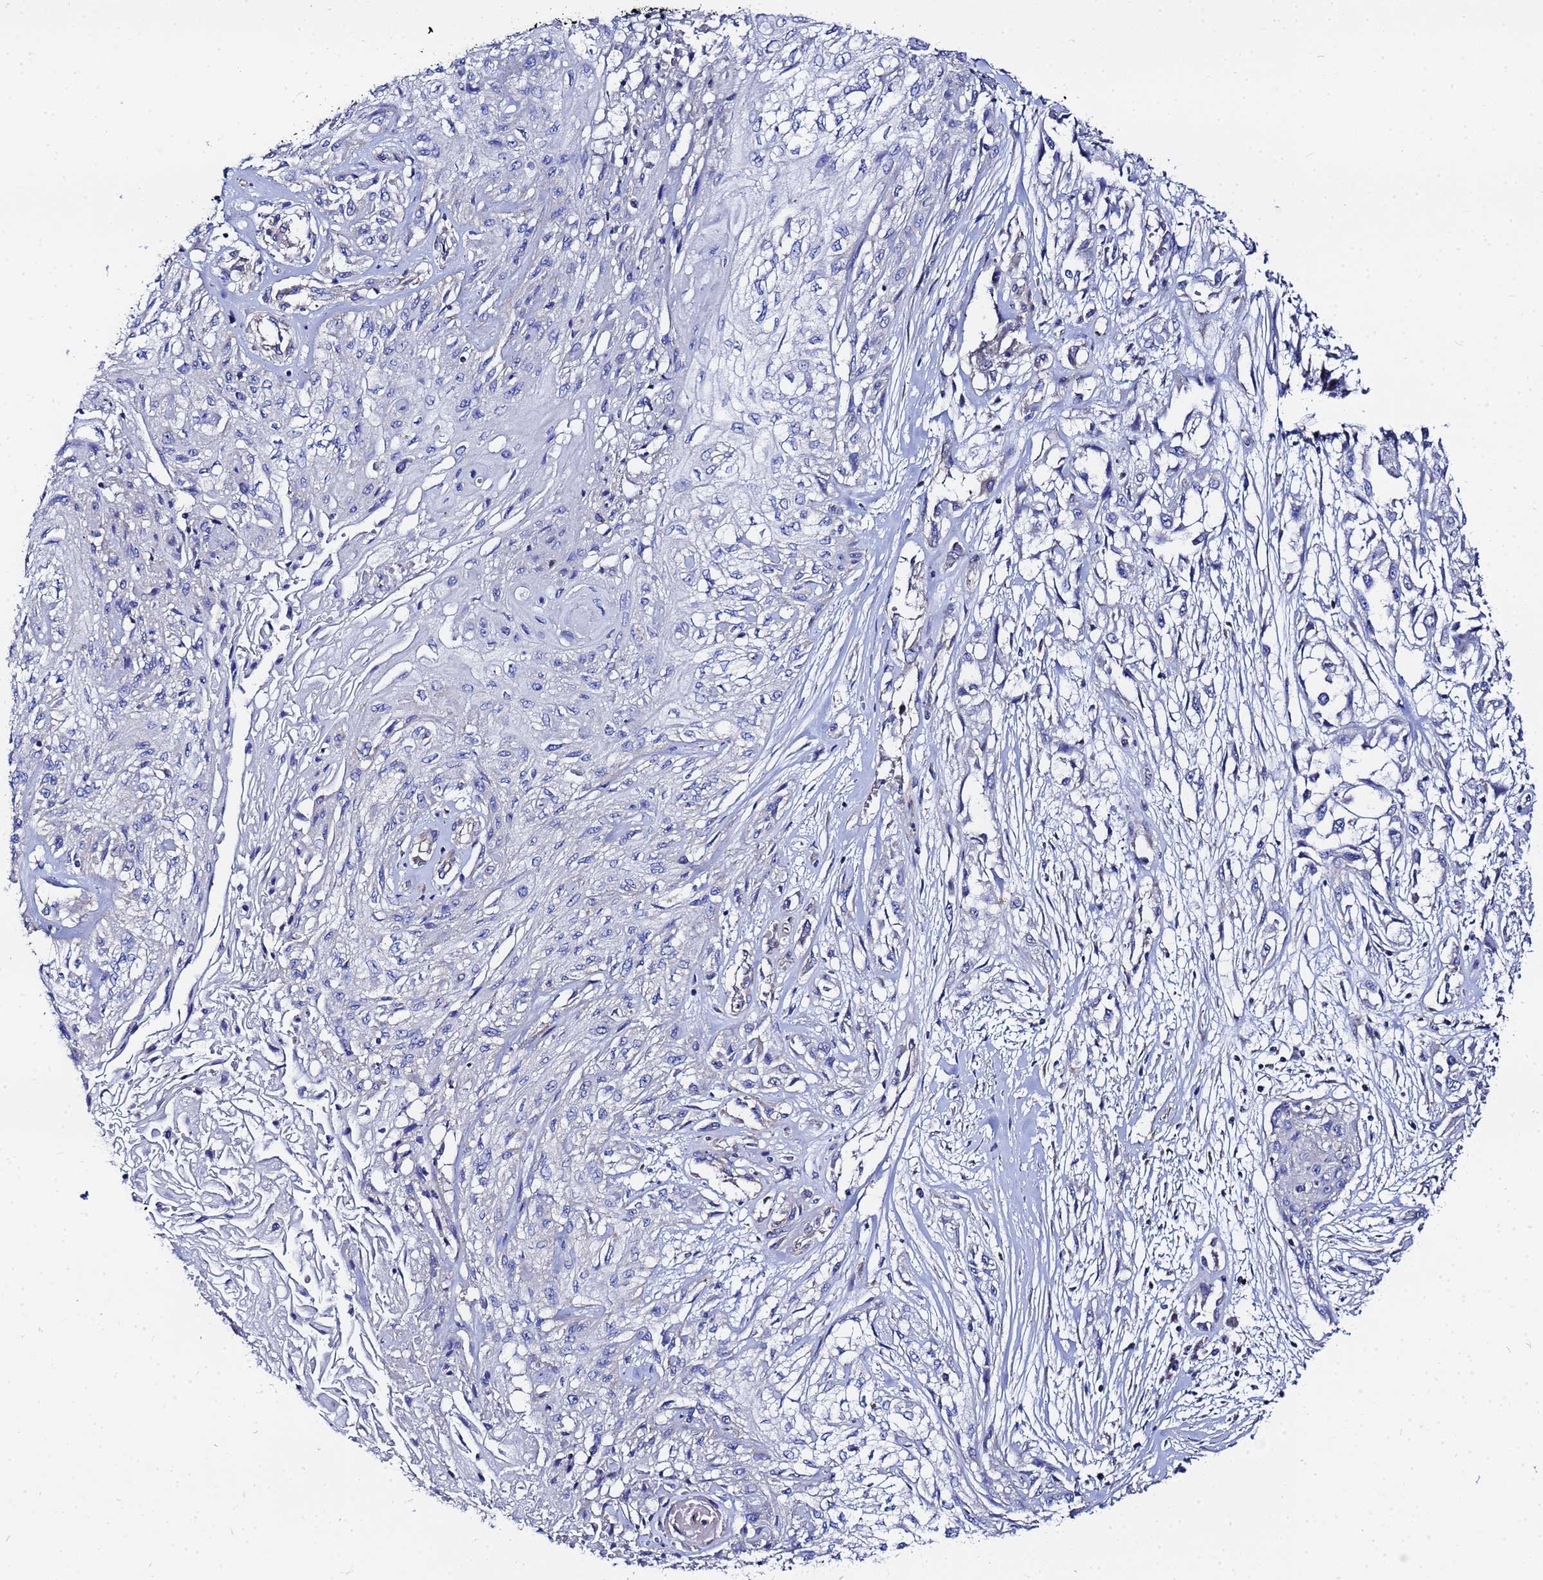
{"staining": {"intensity": "negative", "quantity": "none", "location": "none"}, "tissue": "skin cancer", "cell_type": "Tumor cells", "image_type": "cancer", "snomed": [{"axis": "morphology", "description": "Squamous cell carcinoma, NOS"}, {"axis": "morphology", "description": "Squamous cell carcinoma, metastatic, NOS"}, {"axis": "topography", "description": "Skin"}, {"axis": "topography", "description": "Lymph node"}], "caption": "Immunohistochemistry (IHC) histopathology image of human squamous cell carcinoma (skin) stained for a protein (brown), which exhibits no positivity in tumor cells.", "gene": "FAHD2A", "patient": {"sex": "male", "age": 75}}